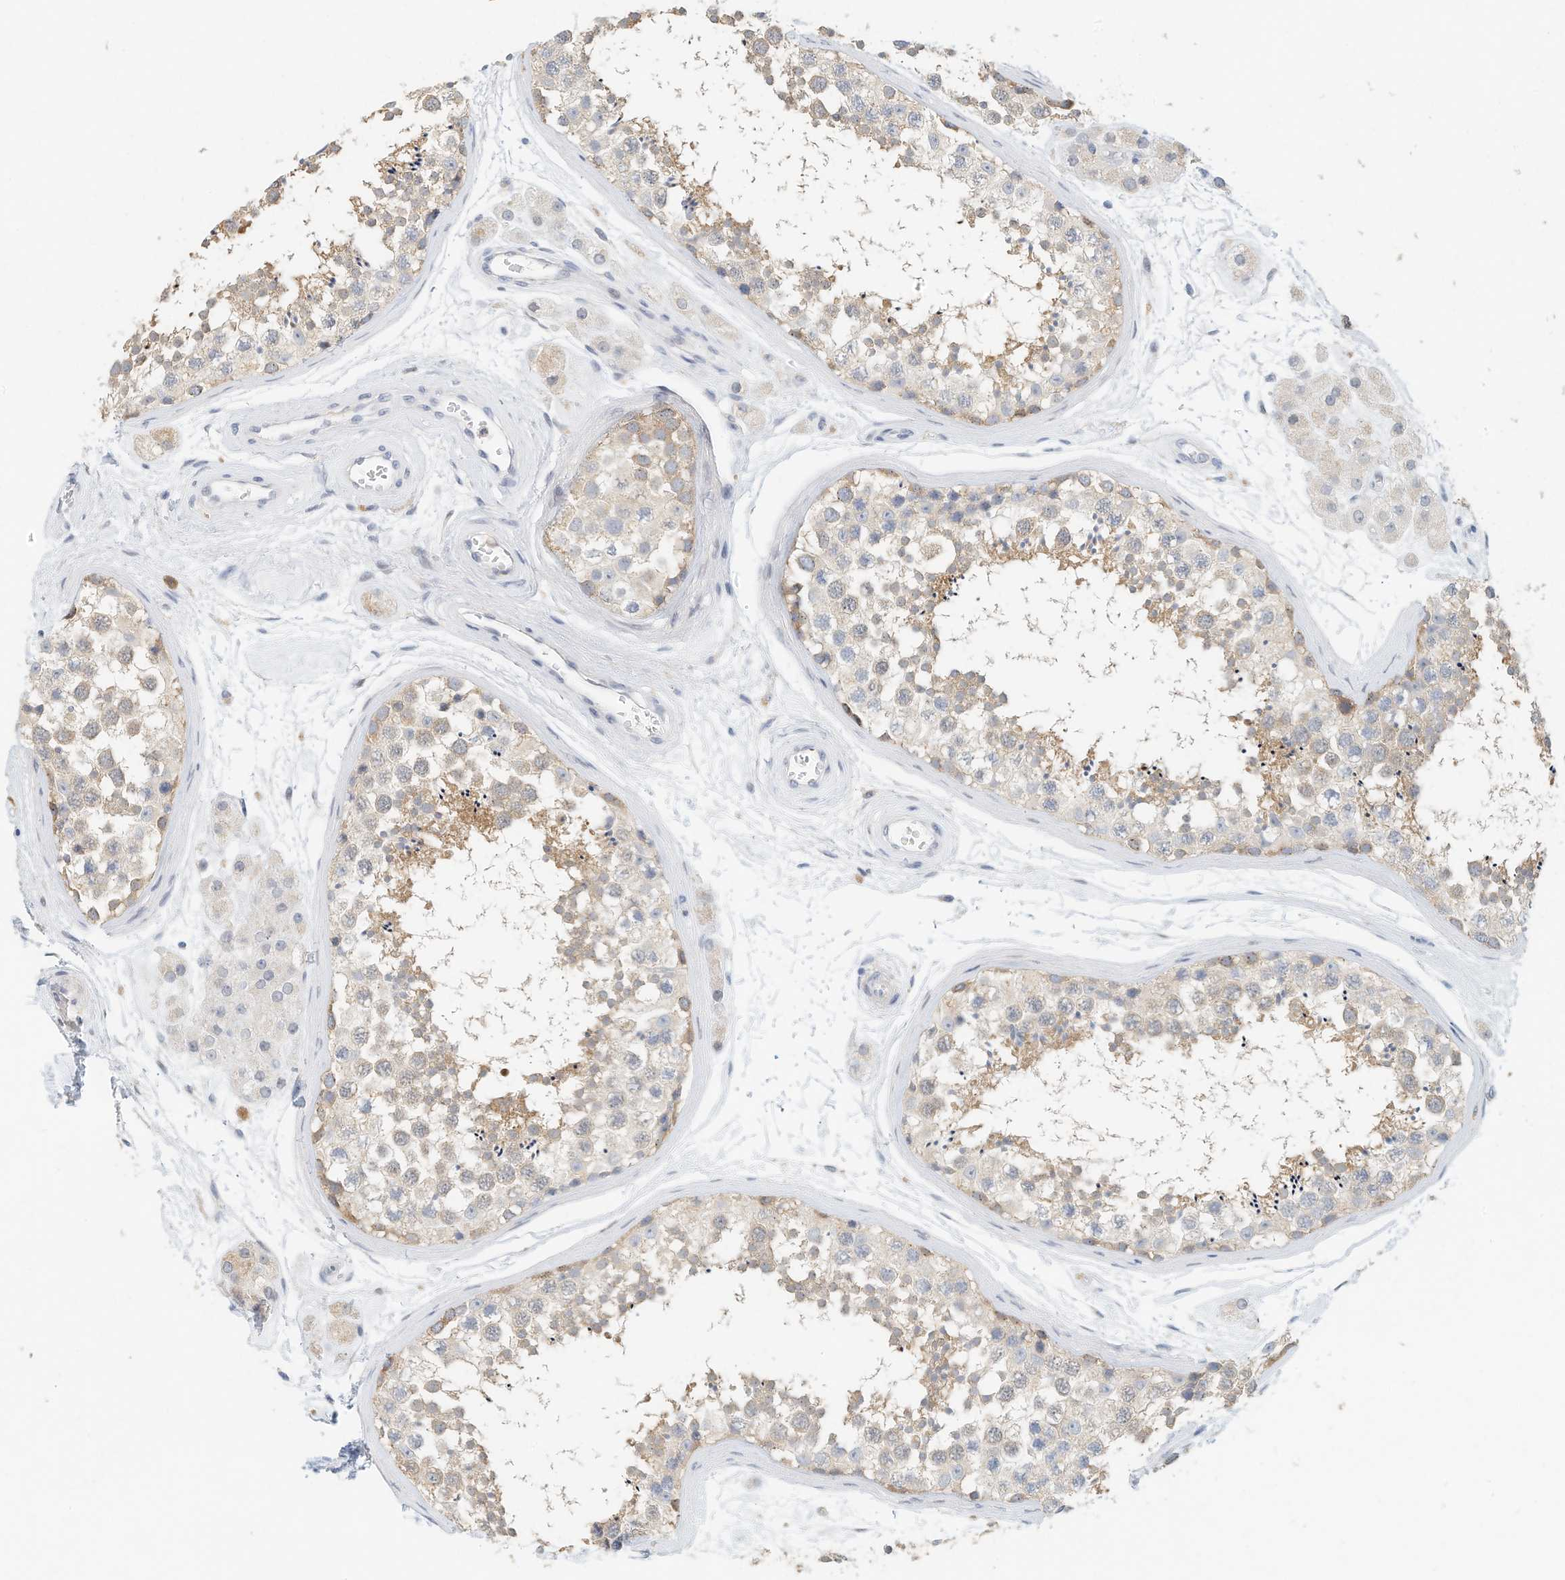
{"staining": {"intensity": "weak", "quantity": "<25%", "location": "cytoplasmic/membranous"}, "tissue": "testis", "cell_type": "Cells in seminiferous ducts", "image_type": "normal", "snomed": [{"axis": "morphology", "description": "Normal tissue, NOS"}, {"axis": "topography", "description": "Testis"}], "caption": "Protein analysis of unremarkable testis exhibits no significant expression in cells in seminiferous ducts.", "gene": "MICAL1", "patient": {"sex": "male", "age": 56}}